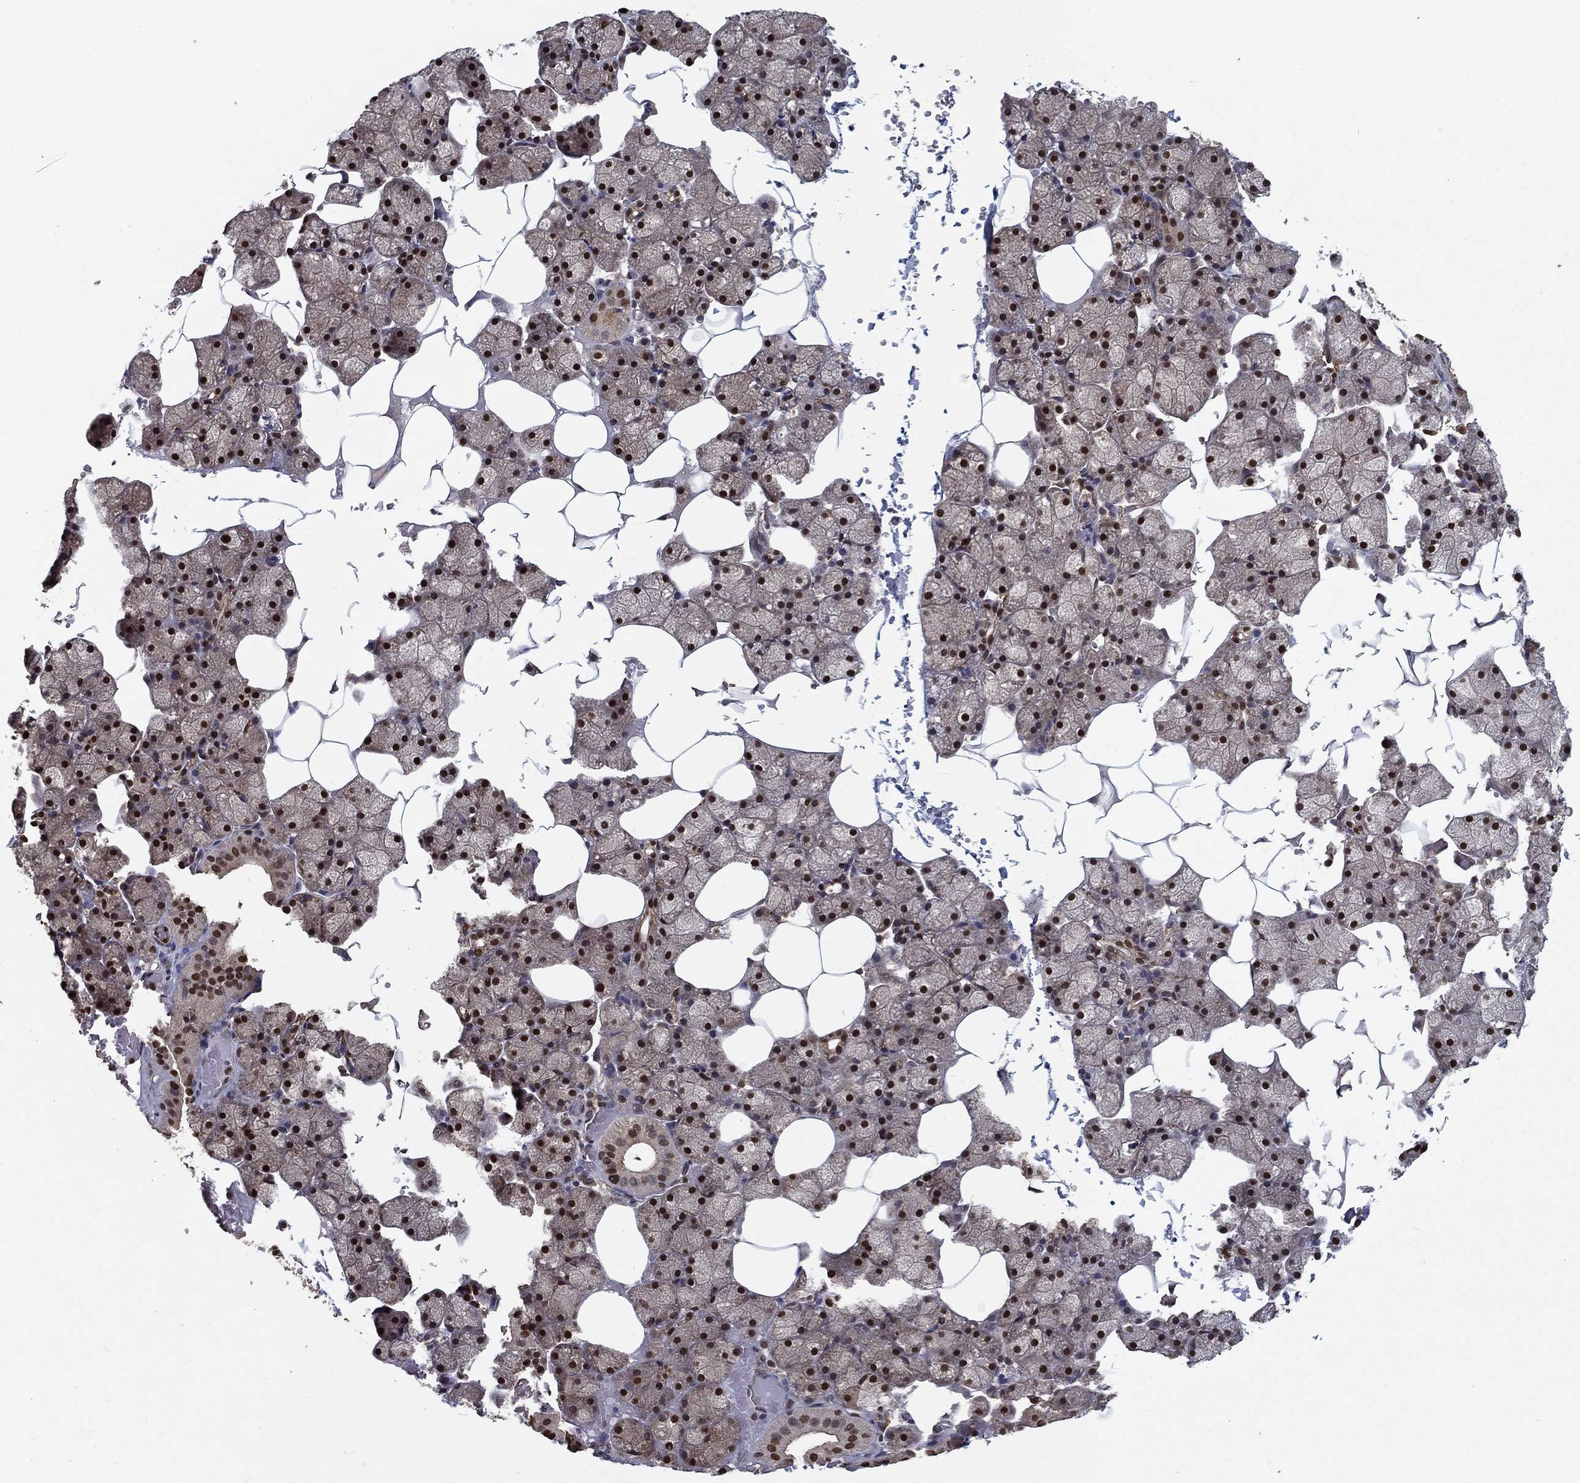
{"staining": {"intensity": "strong", "quantity": "25%-75%", "location": "nuclear"}, "tissue": "salivary gland", "cell_type": "Glandular cells", "image_type": "normal", "snomed": [{"axis": "morphology", "description": "Normal tissue, NOS"}, {"axis": "topography", "description": "Salivary gland"}], "caption": "IHC (DAB (3,3'-diaminobenzidine)) staining of unremarkable salivary gland shows strong nuclear protein positivity in approximately 25%-75% of glandular cells. The protein of interest is stained brown, and the nuclei are stained in blue (DAB IHC with brightfield microscopy, high magnification).", "gene": "CERS2", "patient": {"sex": "male", "age": 38}}